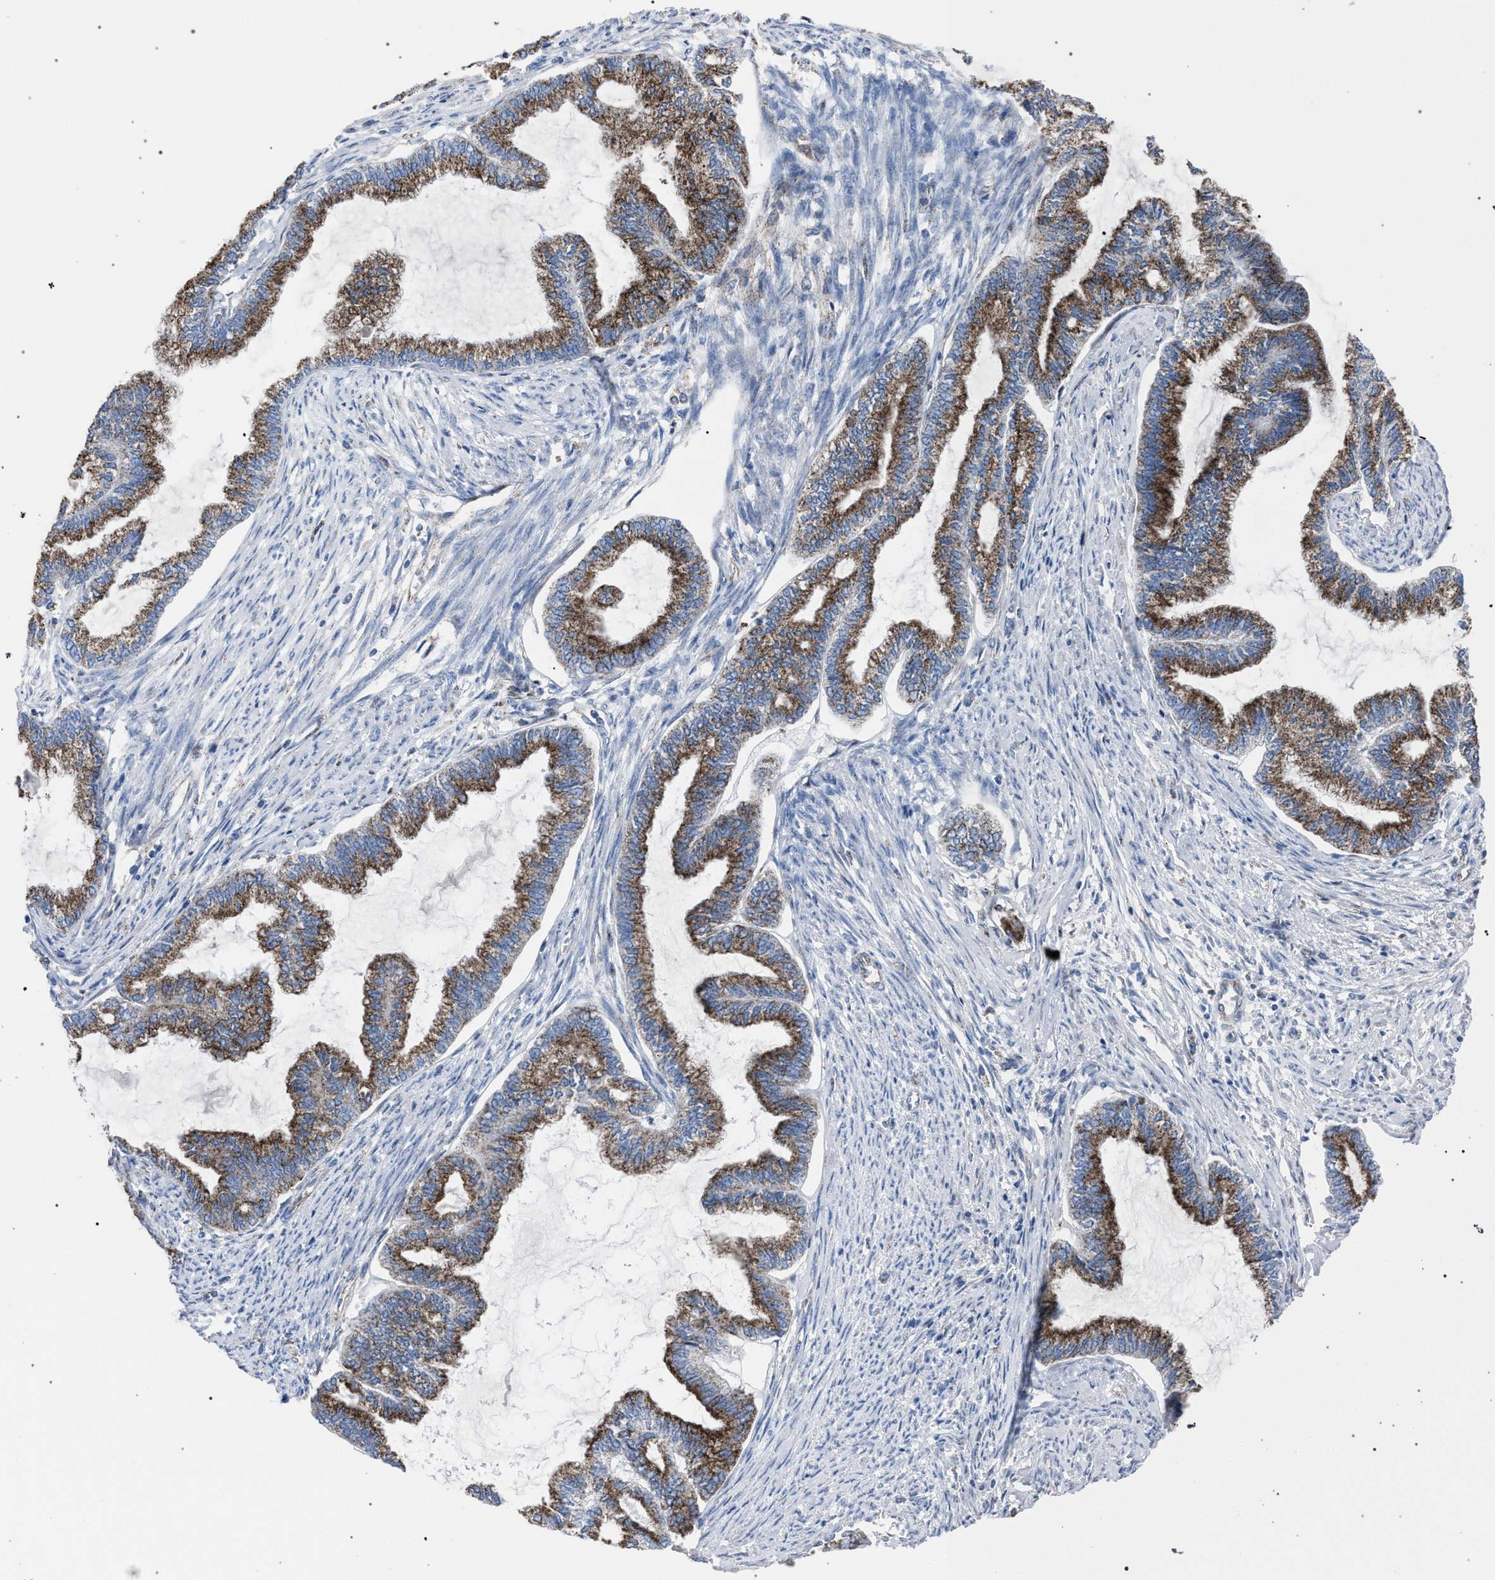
{"staining": {"intensity": "moderate", "quantity": ">75%", "location": "cytoplasmic/membranous"}, "tissue": "endometrial cancer", "cell_type": "Tumor cells", "image_type": "cancer", "snomed": [{"axis": "morphology", "description": "Adenocarcinoma, NOS"}, {"axis": "topography", "description": "Endometrium"}], "caption": "The immunohistochemical stain labels moderate cytoplasmic/membranous staining in tumor cells of endometrial adenocarcinoma tissue.", "gene": "HSD17B4", "patient": {"sex": "female", "age": 86}}